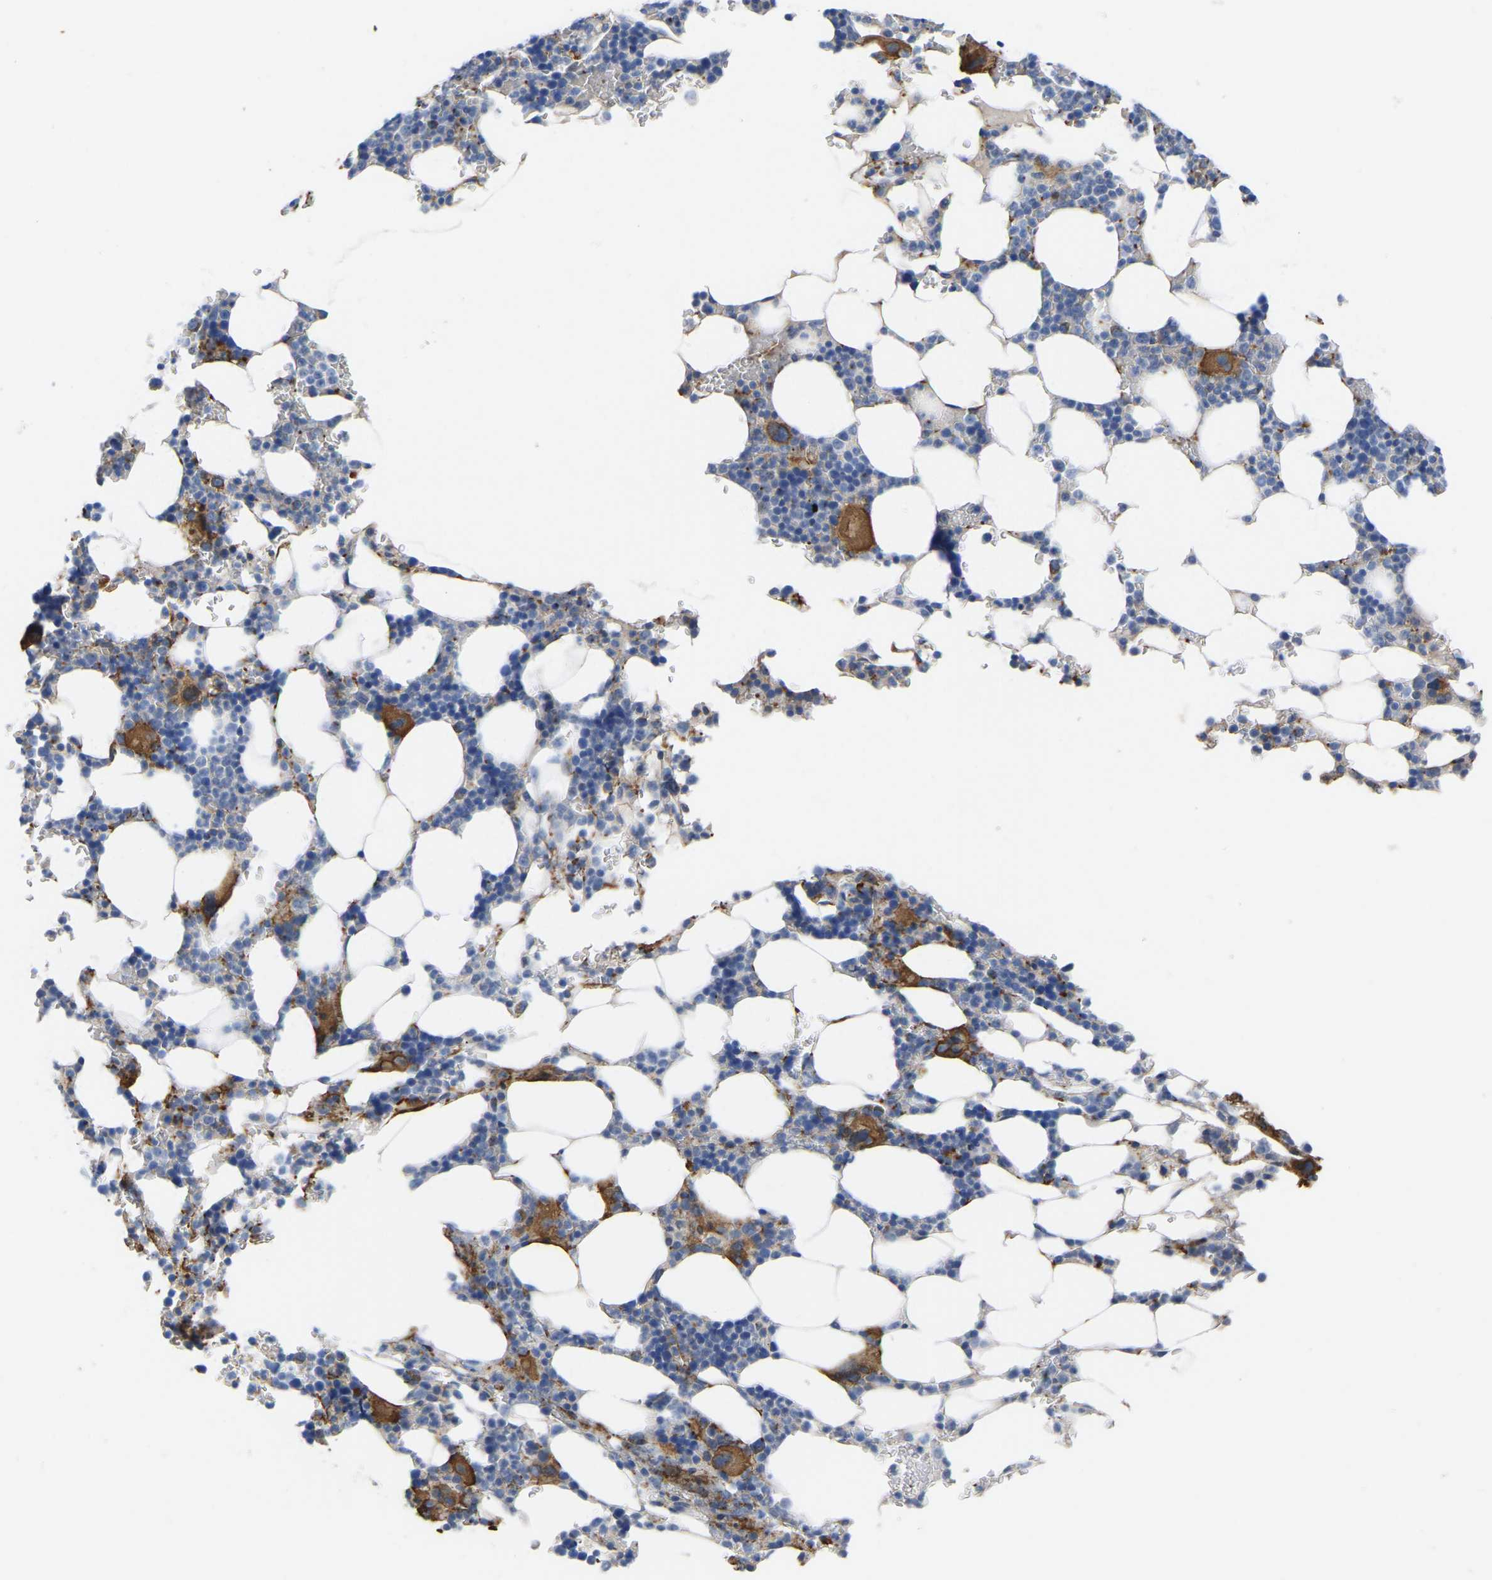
{"staining": {"intensity": "moderate", "quantity": "<25%", "location": "cytoplasmic/membranous"}, "tissue": "bone marrow", "cell_type": "Hematopoietic cells", "image_type": "normal", "snomed": [{"axis": "morphology", "description": "Normal tissue, NOS"}, {"axis": "topography", "description": "Bone marrow"}], "caption": "Immunohistochemistry histopathology image of unremarkable bone marrow stained for a protein (brown), which shows low levels of moderate cytoplasmic/membranous positivity in approximately <25% of hematopoietic cells.", "gene": "ZNF449", "patient": {"sex": "female", "age": 81}}